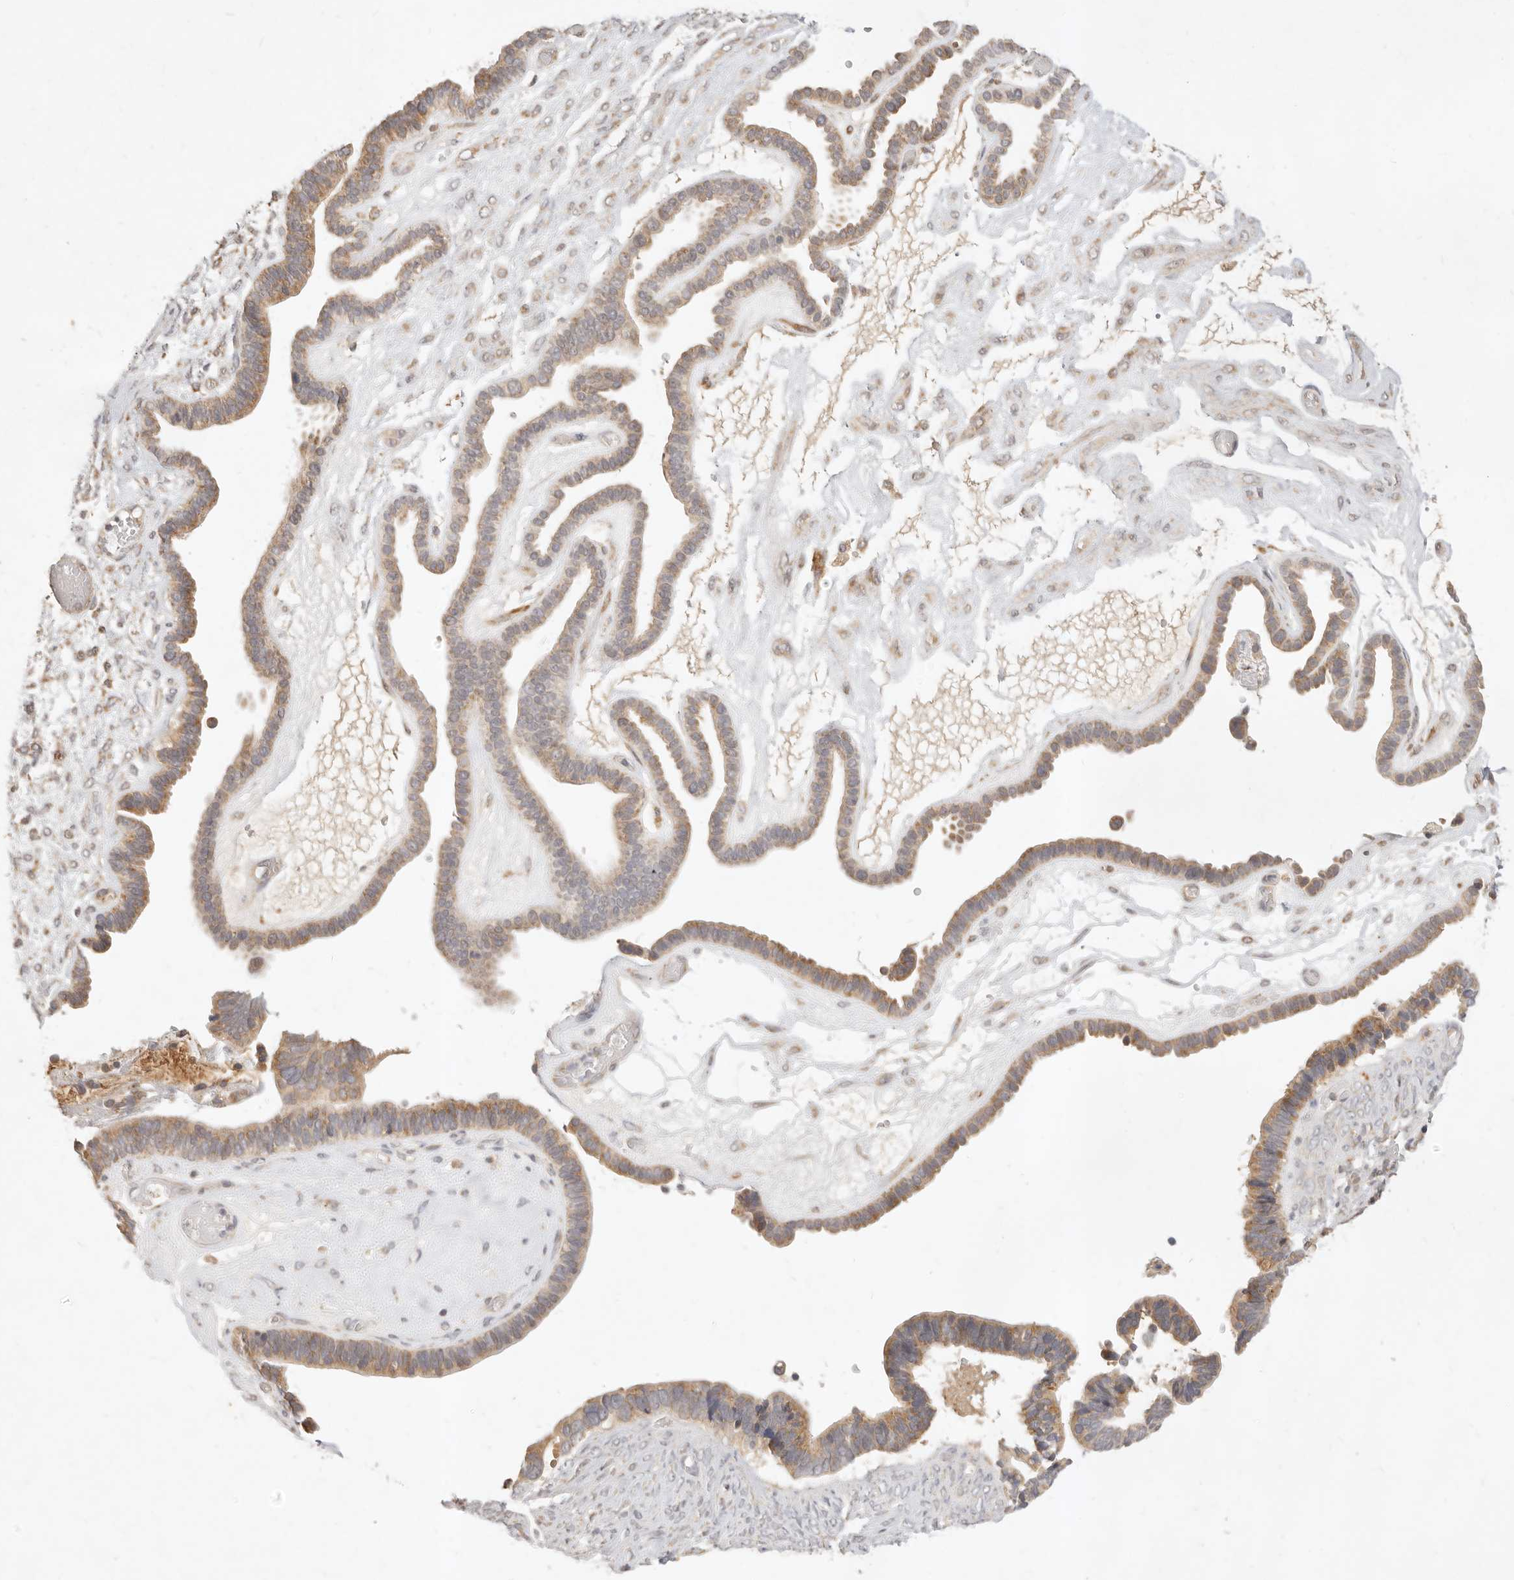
{"staining": {"intensity": "moderate", "quantity": ">75%", "location": "cytoplasmic/membranous"}, "tissue": "ovarian cancer", "cell_type": "Tumor cells", "image_type": "cancer", "snomed": [{"axis": "morphology", "description": "Cystadenocarcinoma, serous, NOS"}, {"axis": "topography", "description": "Ovary"}], "caption": "A micrograph showing moderate cytoplasmic/membranous positivity in about >75% of tumor cells in ovarian cancer, as visualized by brown immunohistochemical staining.", "gene": "RUBCNL", "patient": {"sex": "female", "age": 56}}